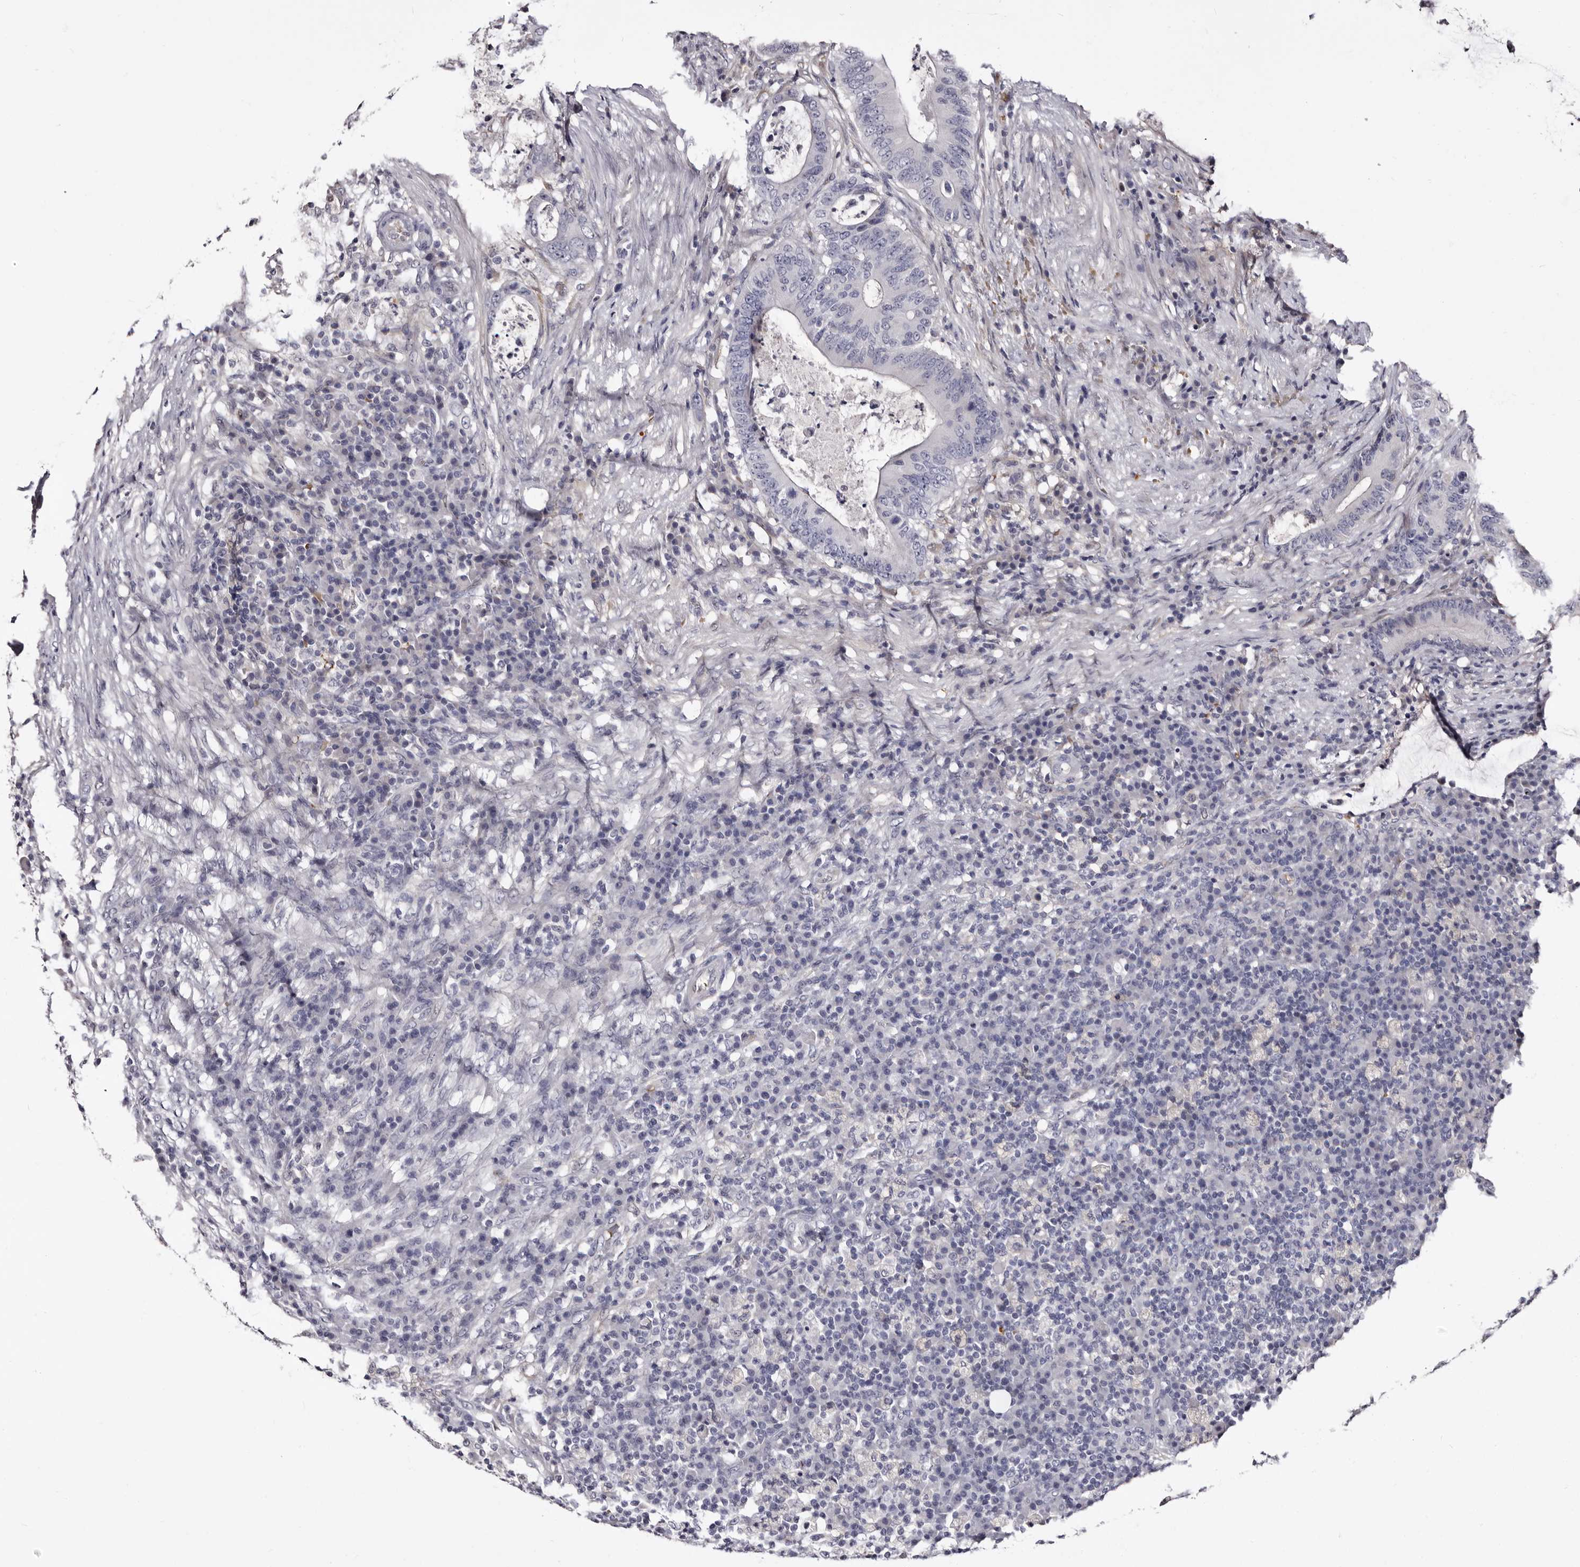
{"staining": {"intensity": "negative", "quantity": "none", "location": "none"}, "tissue": "colorectal cancer", "cell_type": "Tumor cells", "image_type": "cancer", "snomed": [{"axis": "morphology", "description": "Adenocarcinoma, NOS"}, {"axis": "topography", "description": "Colon"}], "caption": "Human colorectal cancer stained for a protein using immunohistochemistry (IHC) exhibits no expression in tumor cells.", "gene": "BPGM", "patient": {"sex": "male", "age": 83}}